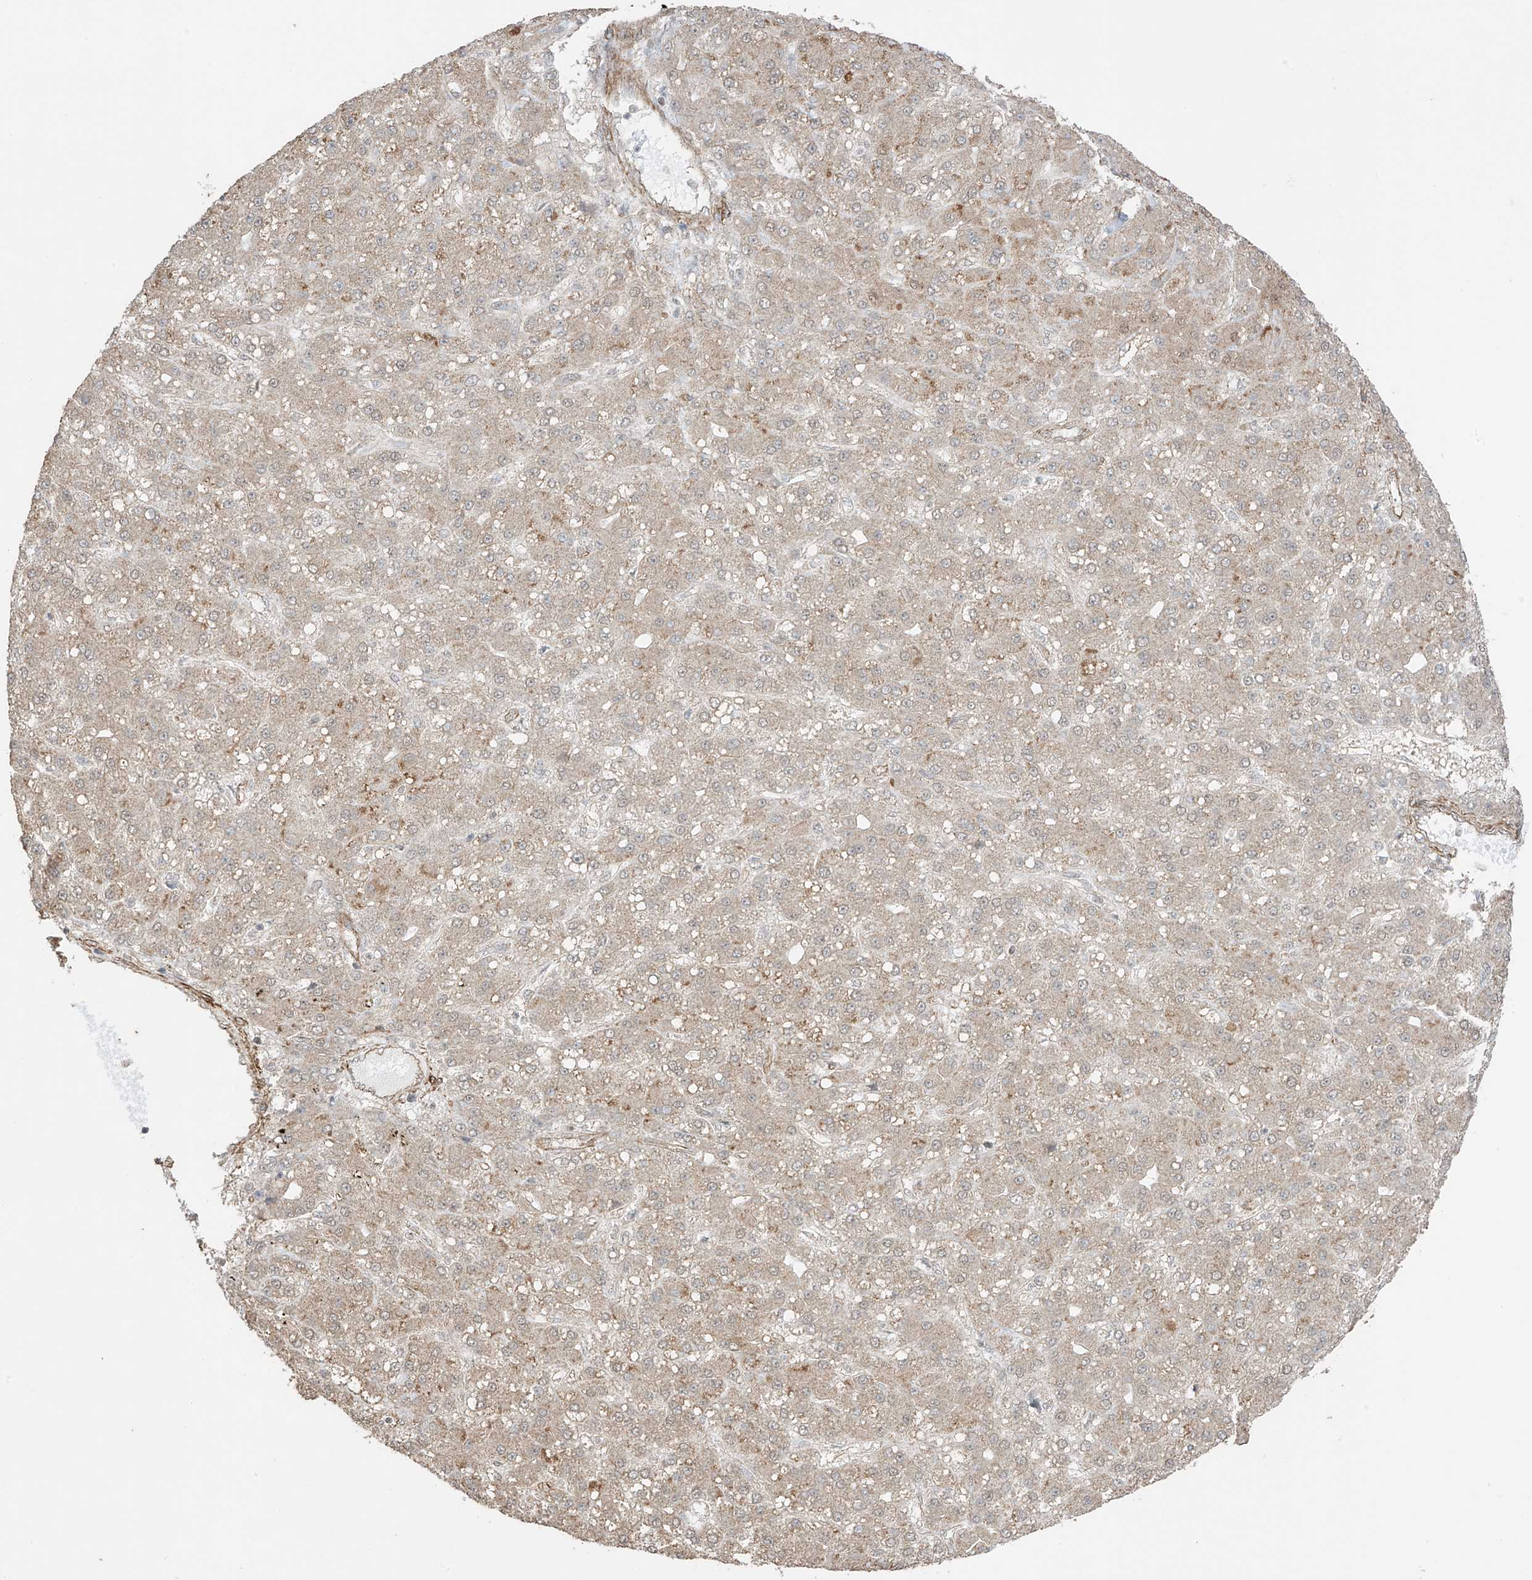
{"staining": {"intensity": "weak", "quantity": "25%-75%", "location": "cytoplasmic/membranous"}, "tissue": "liver cancer", "cell_type": "Tumor cells", "image_type": "cancer", "snomed": [{"axis": "morphology", "description": "Carcinoma, Hepatocellular, NOS"}, {"axis": "topography", "description": "Liver"}], "caption": "Immunohistochemical staining of hepatocellular carcinoma (liver) displays low levels of weak cytoplasmic/membranous positivity in about 25%-75% of tumor cells.", "gene": "TTLL5", "patient": {"sex": "male", "age": 67}}